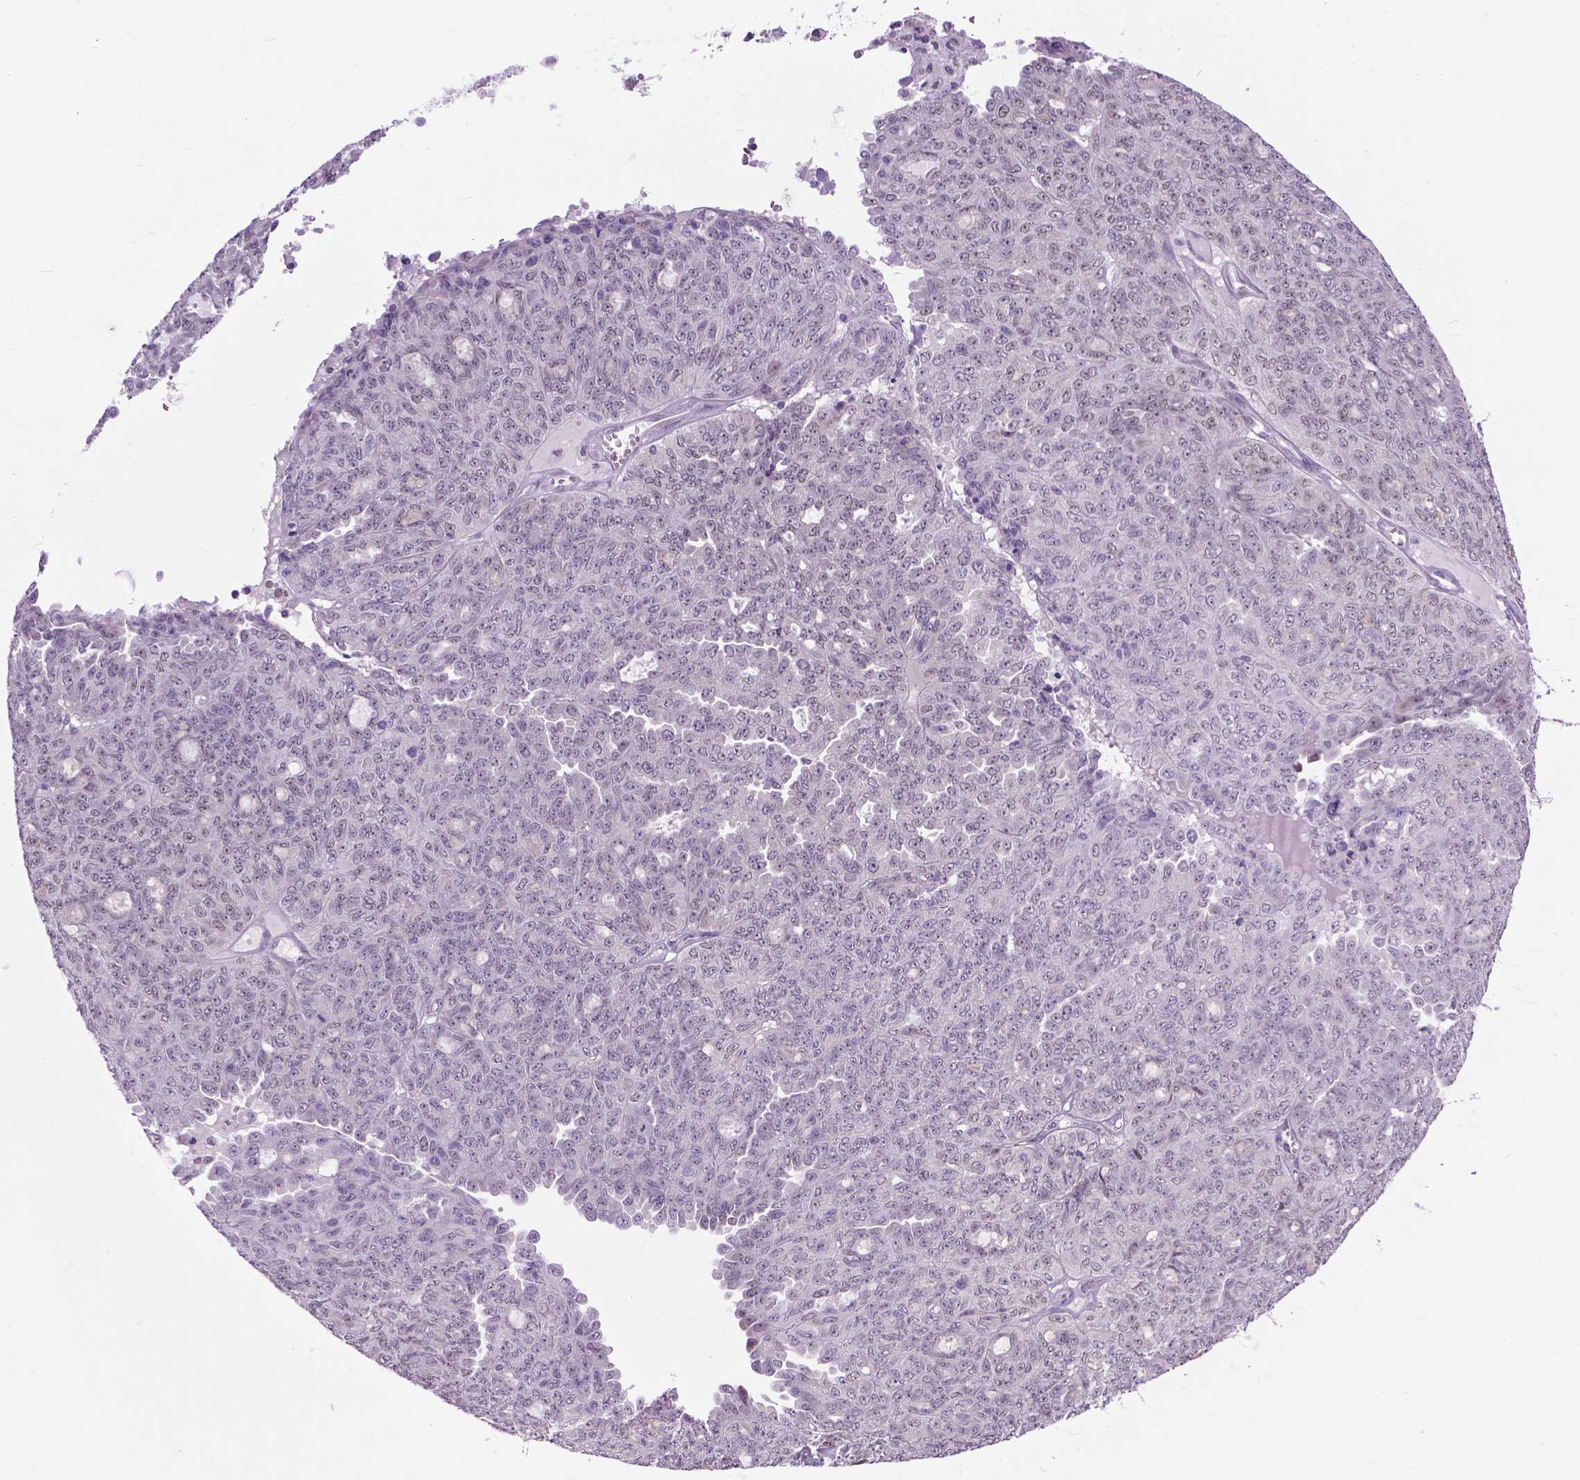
{"staining": {"intensity": "negative", "quantity": "none", "location": "none"}, "tissue": "ovarian cancer", "cell_type": "Tumor cells", "image_type": "cancer", "snomed": [{"axis": "morphology", "description": "Cystadenocarcinoma, serous, NOS"}, {"axis": "topography", "description": "Ovary"}], "caption": "This is an IHC histopathology image of serous cystadenocarcinoma (ovarian). There is no staining in tumor cells.", "gene": "APCDD1L", "patient": {"sex": "female", "age": 71}}